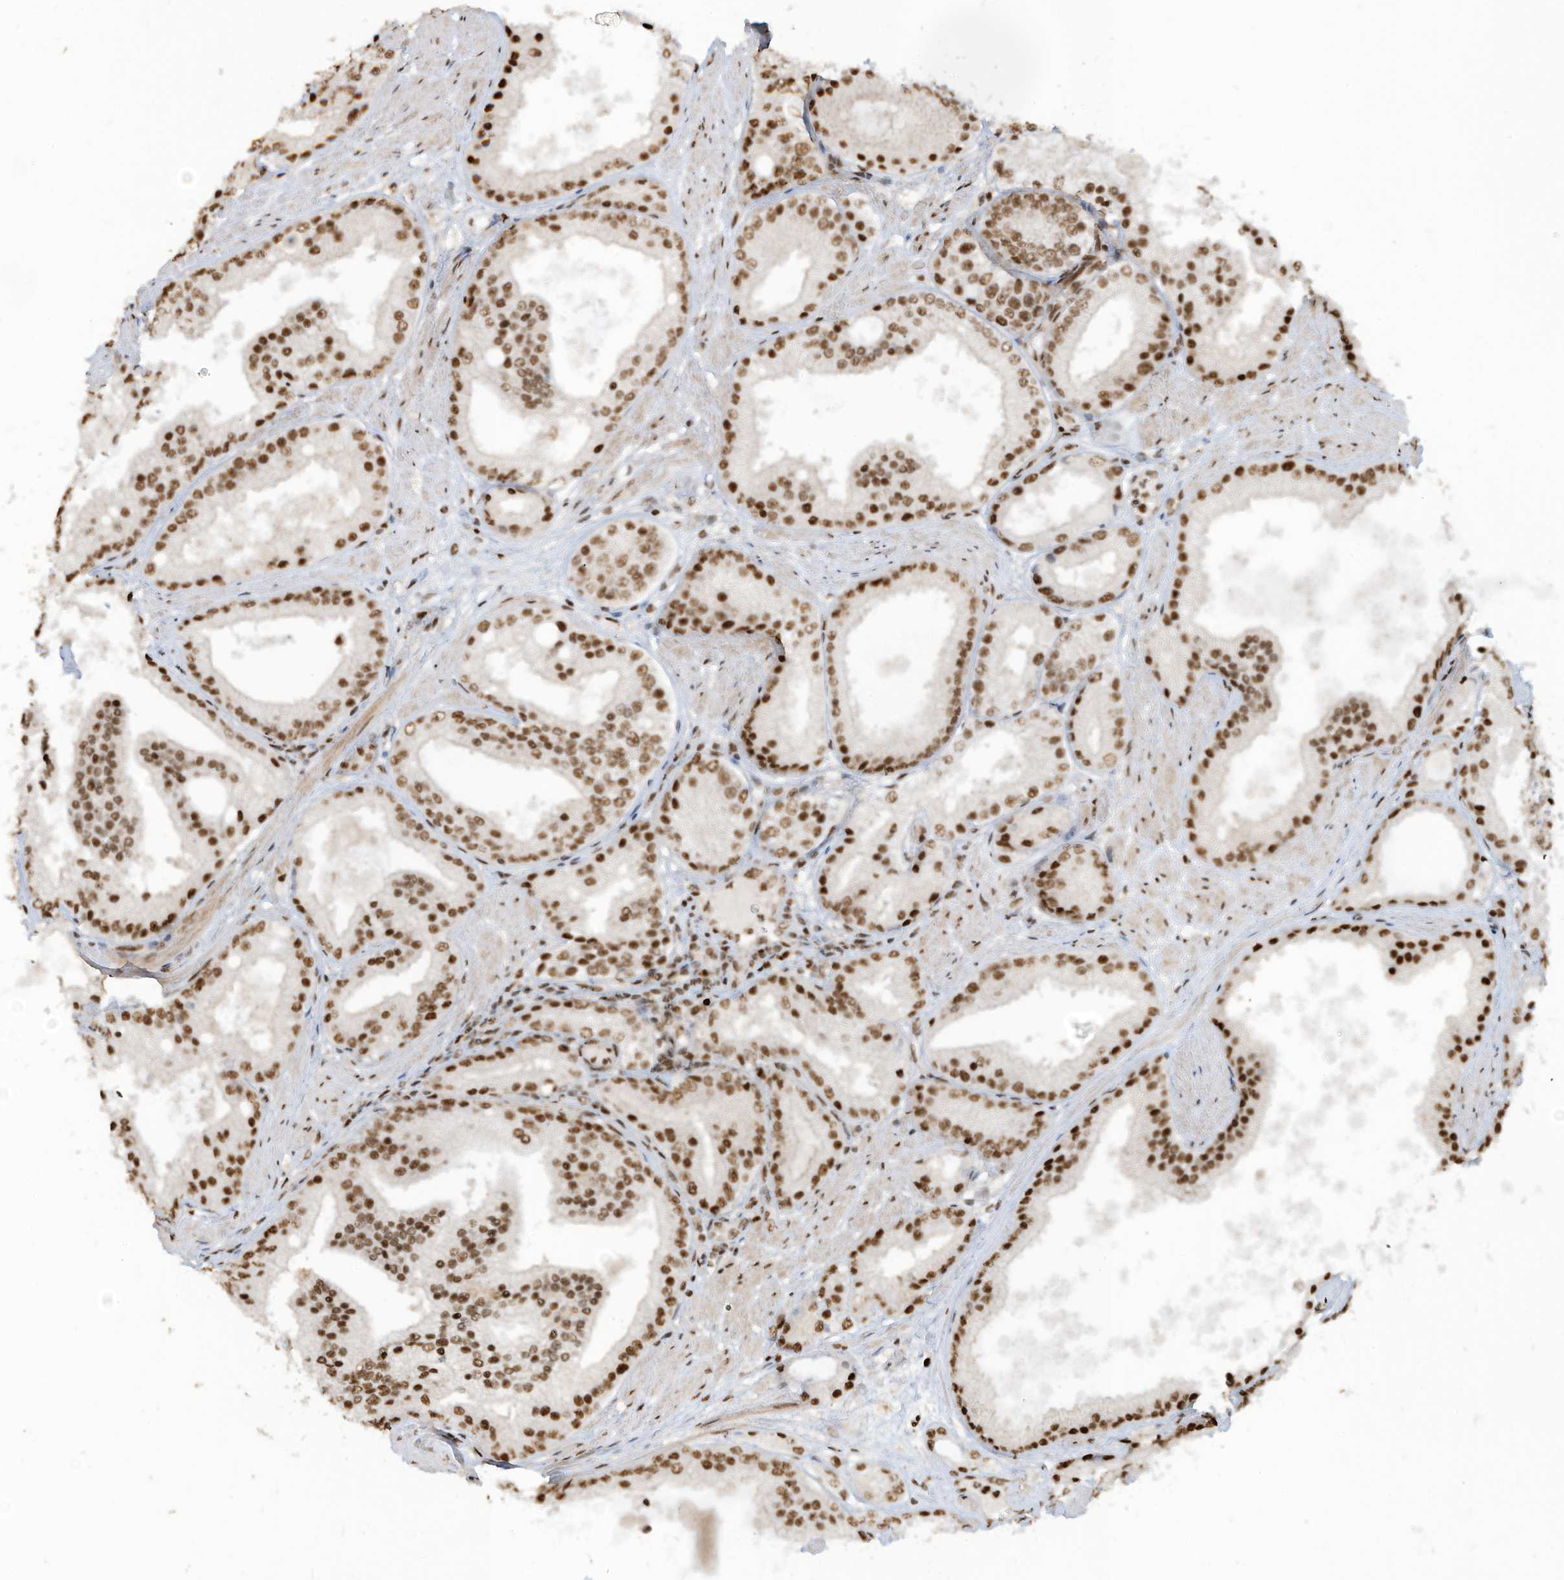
{"staining": {"intensity": "strong", "quantity": ">75%", "location": "nuclear"}, "tissue": "prostate cancer", "cell_type": "Tumor cells", "image_type": "cancer", "snomed": [{"axis": "morphology", "description": "Adenocarcinoma, Low grade"}, {"axis": "topography", "description": "Prostate"}], "caption": "DAB immunohistochemical staining of human low-grade adenocarcinoma (prostate) reveals strong nuclear protein expression in approximately >75% of tumor cells.", "gene": "SAMD15", "patient": {"sex": "male", "age": 67}}